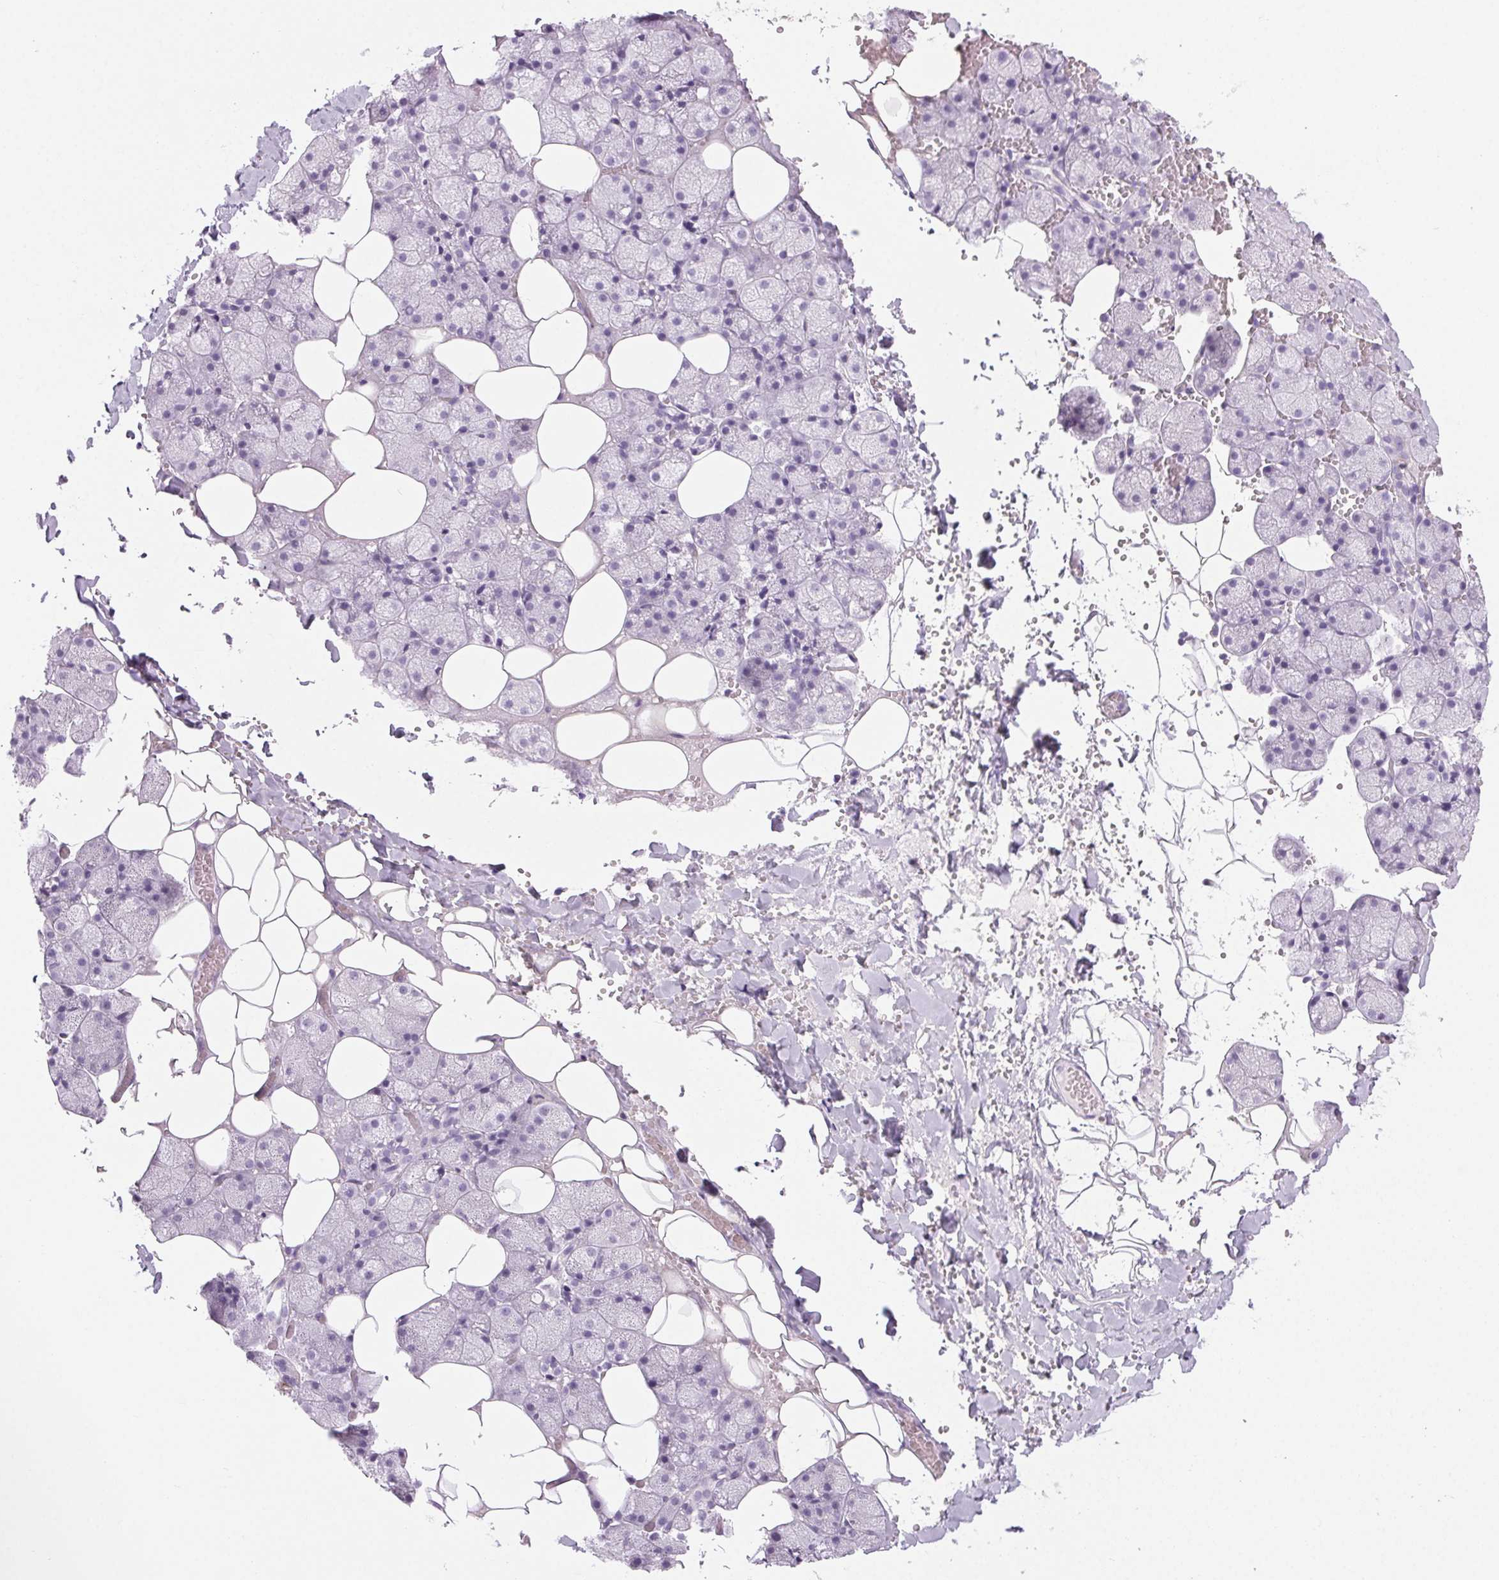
{"staining": {"intensity": "negative", "quantity": "none", "location": "none"}, "tissue": "salivary gland", "cell_type": "Glandular cells", "image_type": "normal", "snomed": [{"axis": "morphology", "description": "Normal tissue, NOS"}, {"axis": "topography", "description": "Salivary gland"}], "caption": "This is an immunohistochemistry photomicrograph of benign salivary gland. There is no staining in glandular cells.", "gene": "LRP2", "patient": {"sex": "male", "age": 38}}